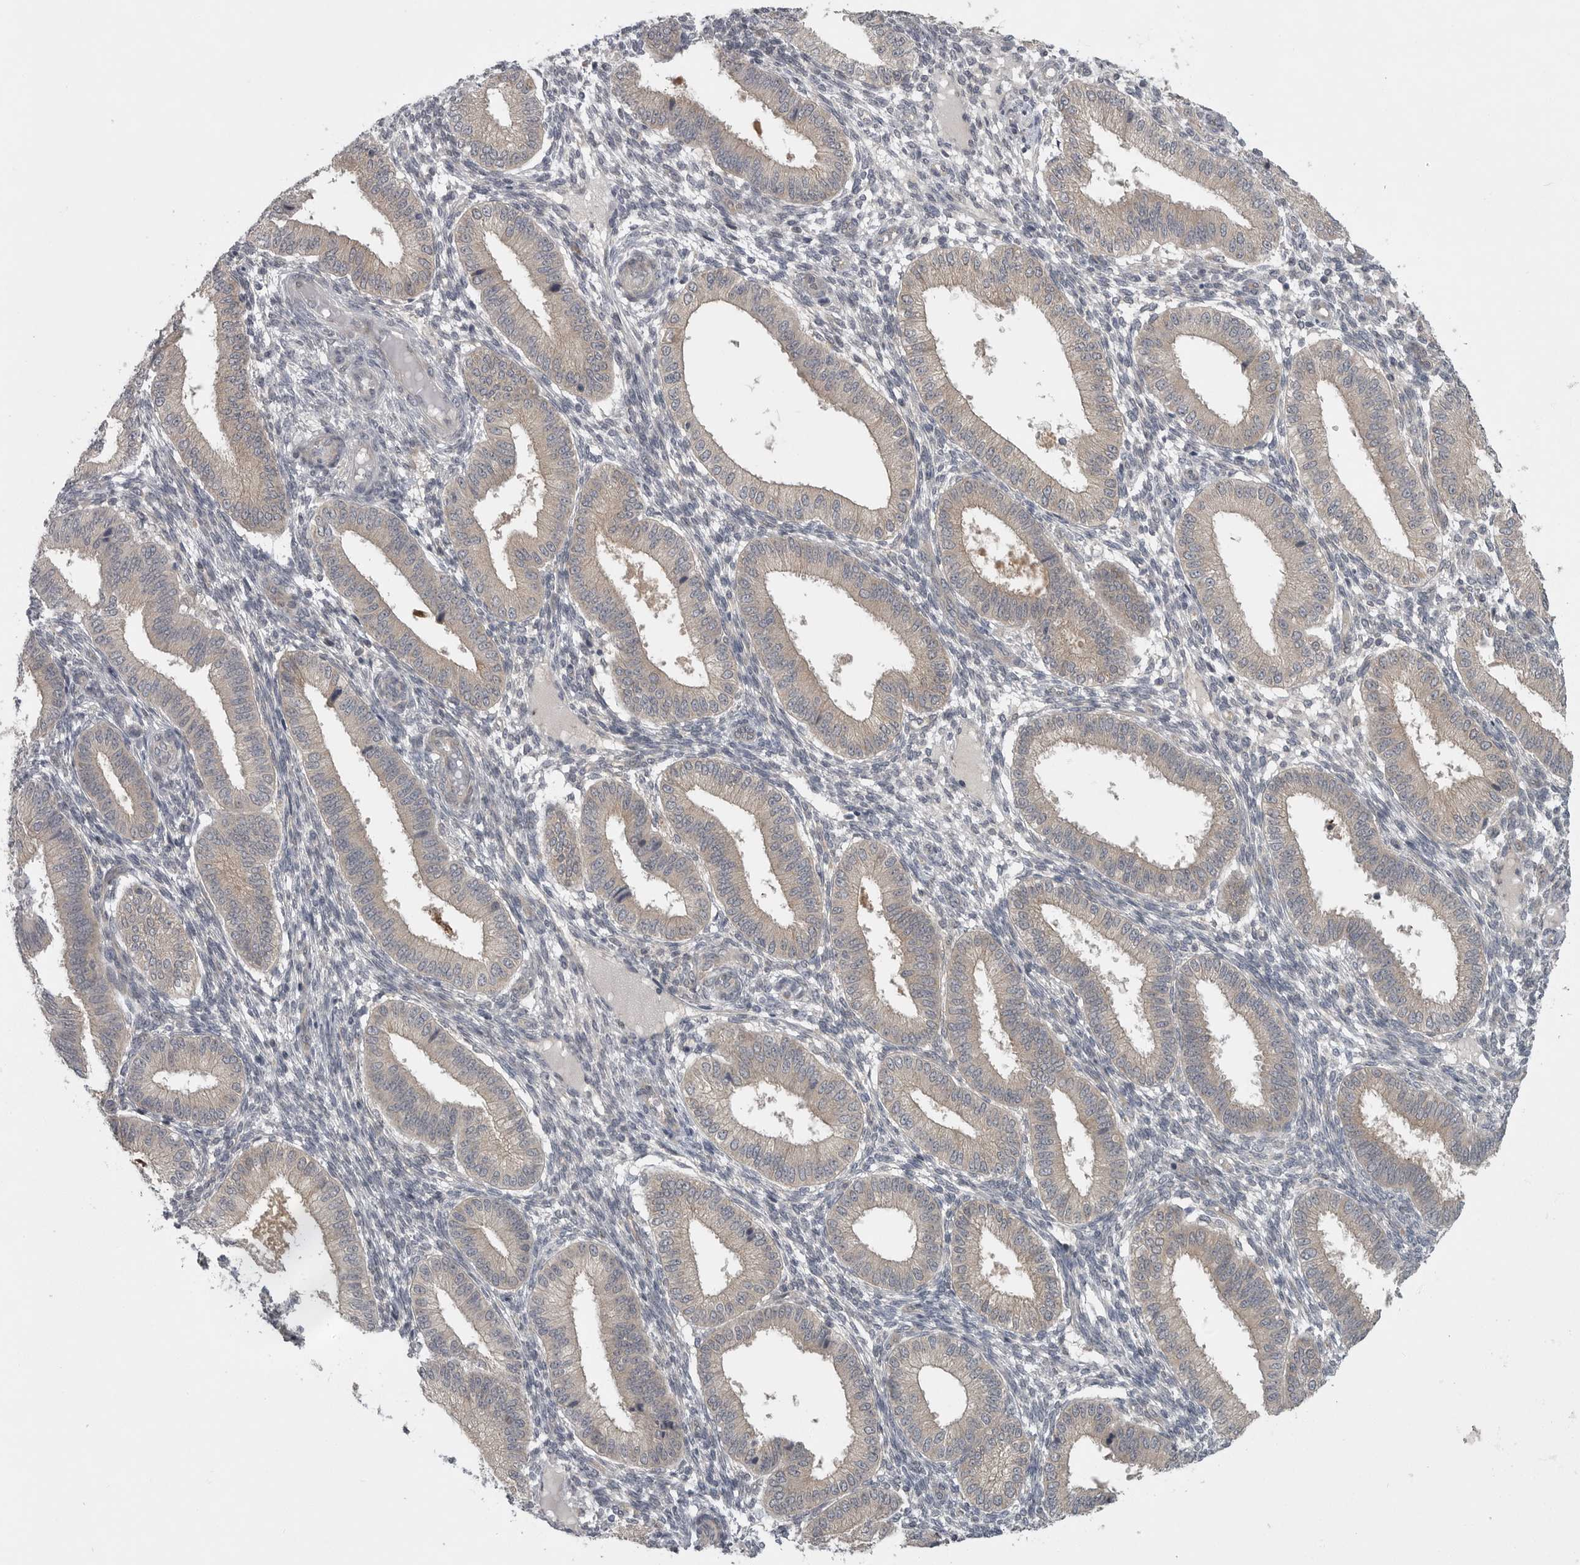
{"staining": {"intensity": "negative", "quantity": "none", "location": "none"}, "tissue": "endometrium", "cell_type": "Cells in endometrial stroma", "image_type": "normal", "snomed": [{"axis": "morphology", "description": "Normal tissue, NOS"}, {"axis": "topography", "description": "Endometrium"}], "caption": "Cells in endometrial stroma show no significant expression in benign endometrium.", "gene": "PHF13", "patient": {"sex": "female", "age": 39}}